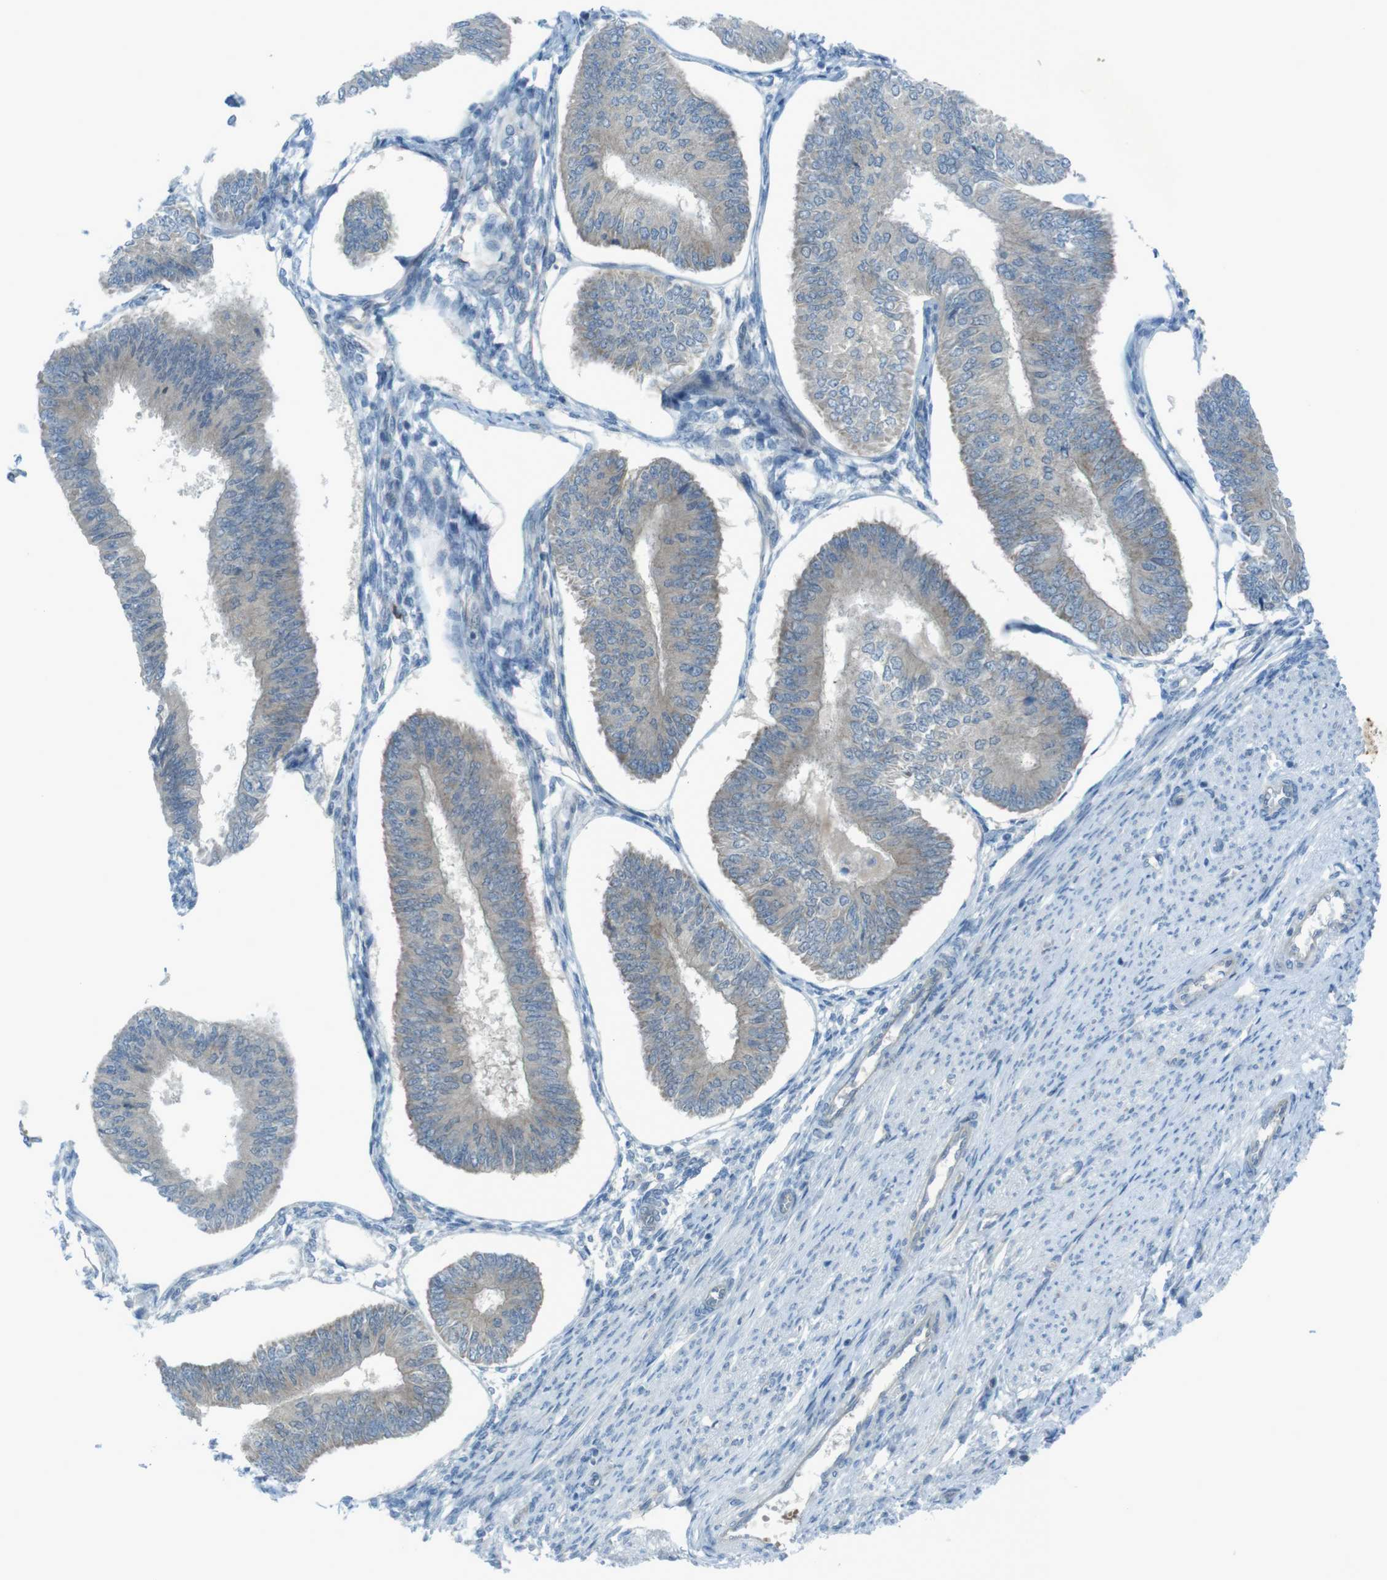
{"staining": {"intensity": "negative", "quantity": "none", "location": "none"}, "tissue": "endometrial cancer", "cell_type": "Tumor cells", "image_type": "cancer", "snomed": [{"axis": "morphology", "description": "Adenocarcinoma, NOS"}, {"axis": "topography", "description": "Endometrium"}], "caption": "Immunohistochemistry (IHC) micrograph of neoplastic tissue: human endometrial adenocarcinoma stained with DAB shows no significant protein expression in tumor cells. The staining was performed using DAB (3,3'-diaminobenzidine) to visualize the protein expression in brown, while the nuclei were stained in blue with hematoxylin (Magnification: 20x).", "gene": "ZDHHC20", "patient": {"sex": "female", "age": 58}}